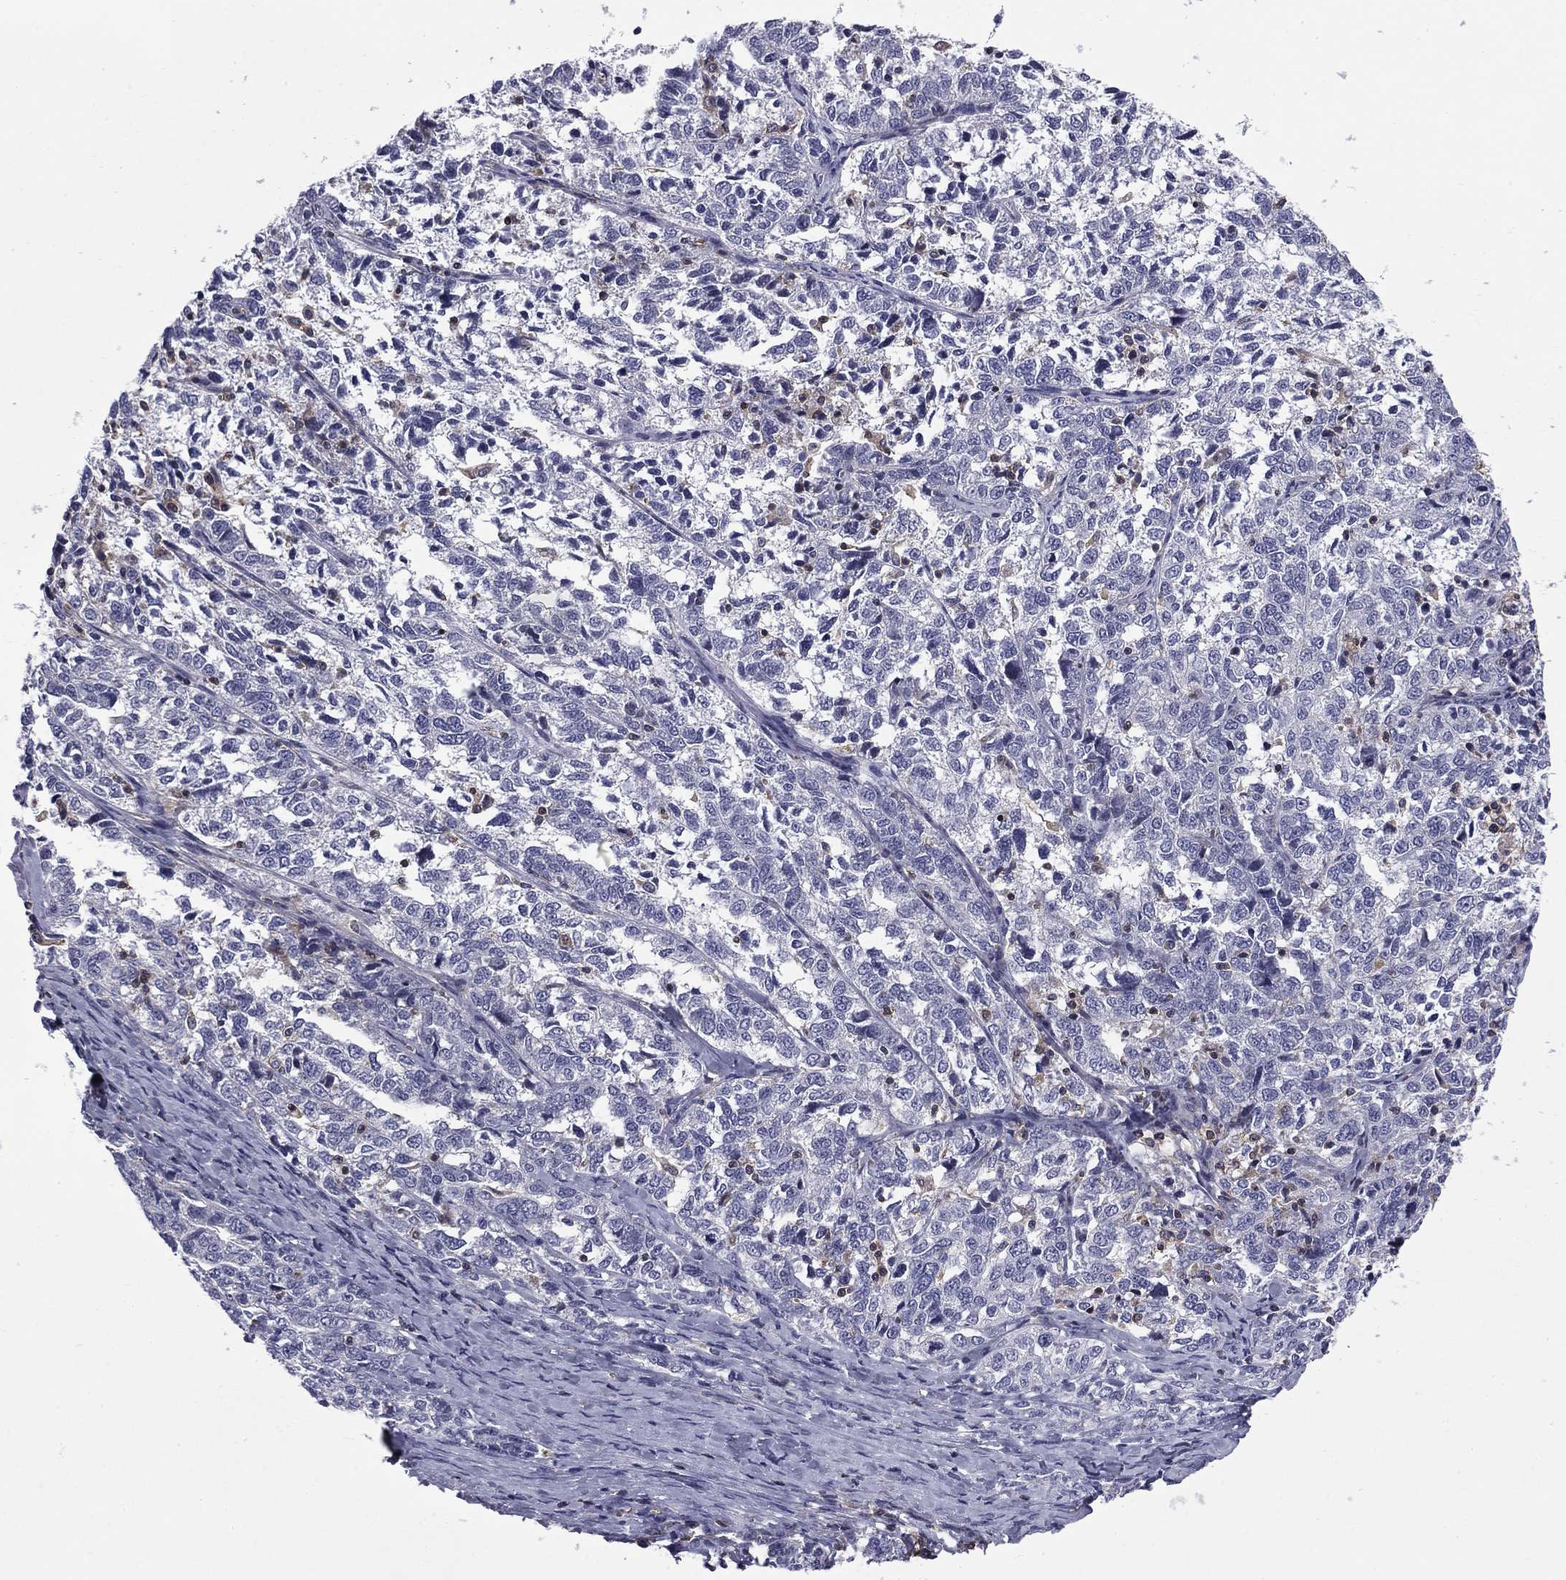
{"staining": {"intensity": "negative", "quantity": "none", "location": "none"}, "tissue": "ovarian cancer", "cell_type": "Tumor cells", "image_type": "cancer", "snomed": [{"axis": "morphology", "description": "Cystadenocarcinoma, serous, NOS"}, {"axis": "topography", "description": "Ovary"}], "caption": "A high-resolution image shows immunohistochemistry (IHC) staining of ovarian cancer (serous cystadenocarcinoma), which reveals no significant staining in tumor cells.", "gene": "ARHGAP45", "patient": {"sex": "female", "age": 71}}